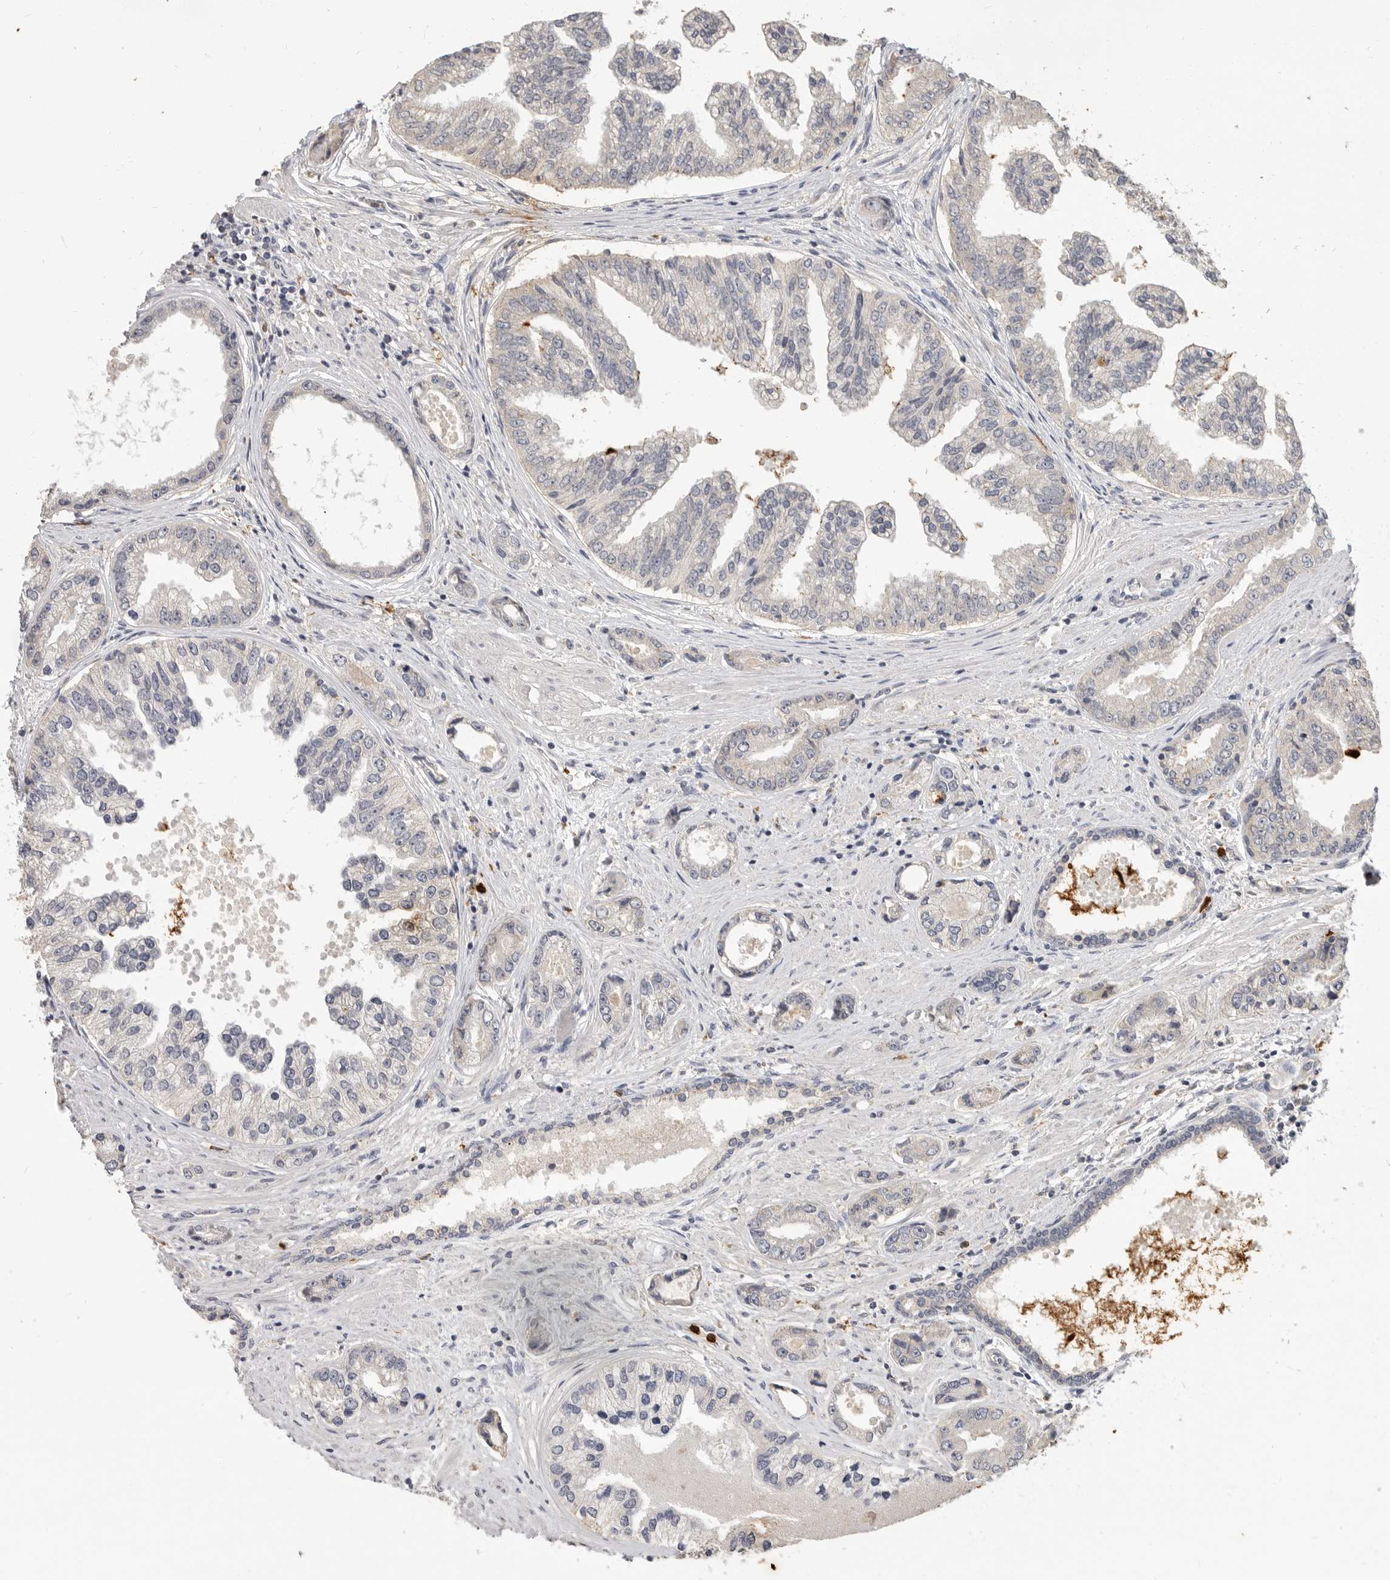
{"staining": {"intensity": "negative", "quantity": "none", "location": "none"}, "tissue": "prostate cancer", "cell_type": "Tumor cells", "image_type": "cancer", "snomed": [{"axis": "morphology", "description": "Adenocarcinoma, High grade"}, {"axis": "topography", "description": "Prostate"}], "caption": "Tumor cells show no significant protein expression in prostate adenocarcinoma (high-grade).", "gene": "LTBR", "patient": {"sex": "male", "age": 61}}